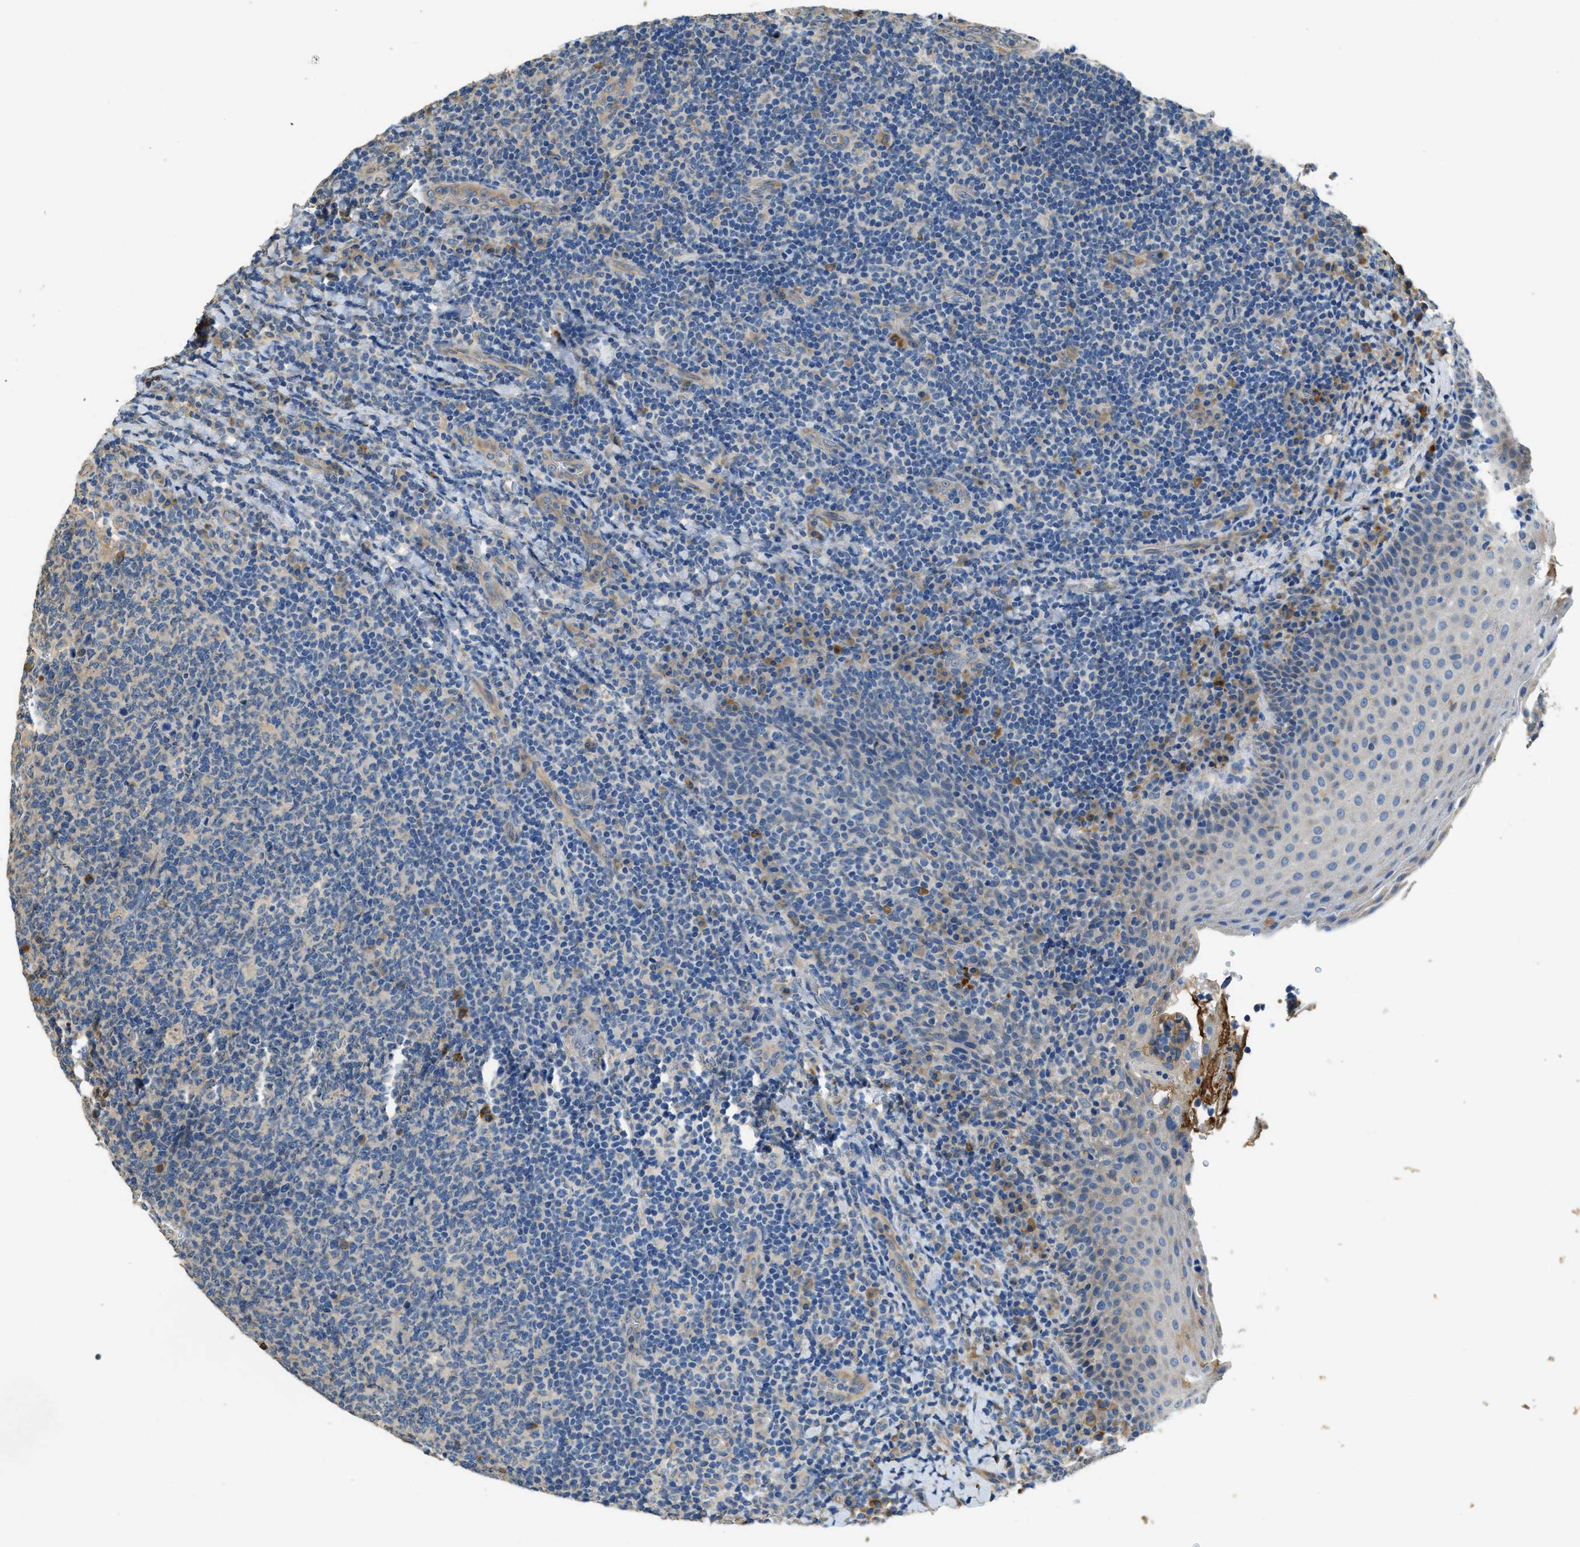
{"staining": {"intensity": "negative", "quantity": "none", "location": "none"}, "tissue": "tonsil", "cell_type": "Germinal center cells", "image_type": "normal", "snomed": [{"axis": "morphology", "description": "Normal tissue, NOS"}, {"axis": "topography", "description": "Tonsil"}], "caption": "Immunohistochemistry (IHC) of benign tonsil displays no staining in germinal center cells.", "gene": "RIPK2", "patient": {"sex": "male", "age": 17}}